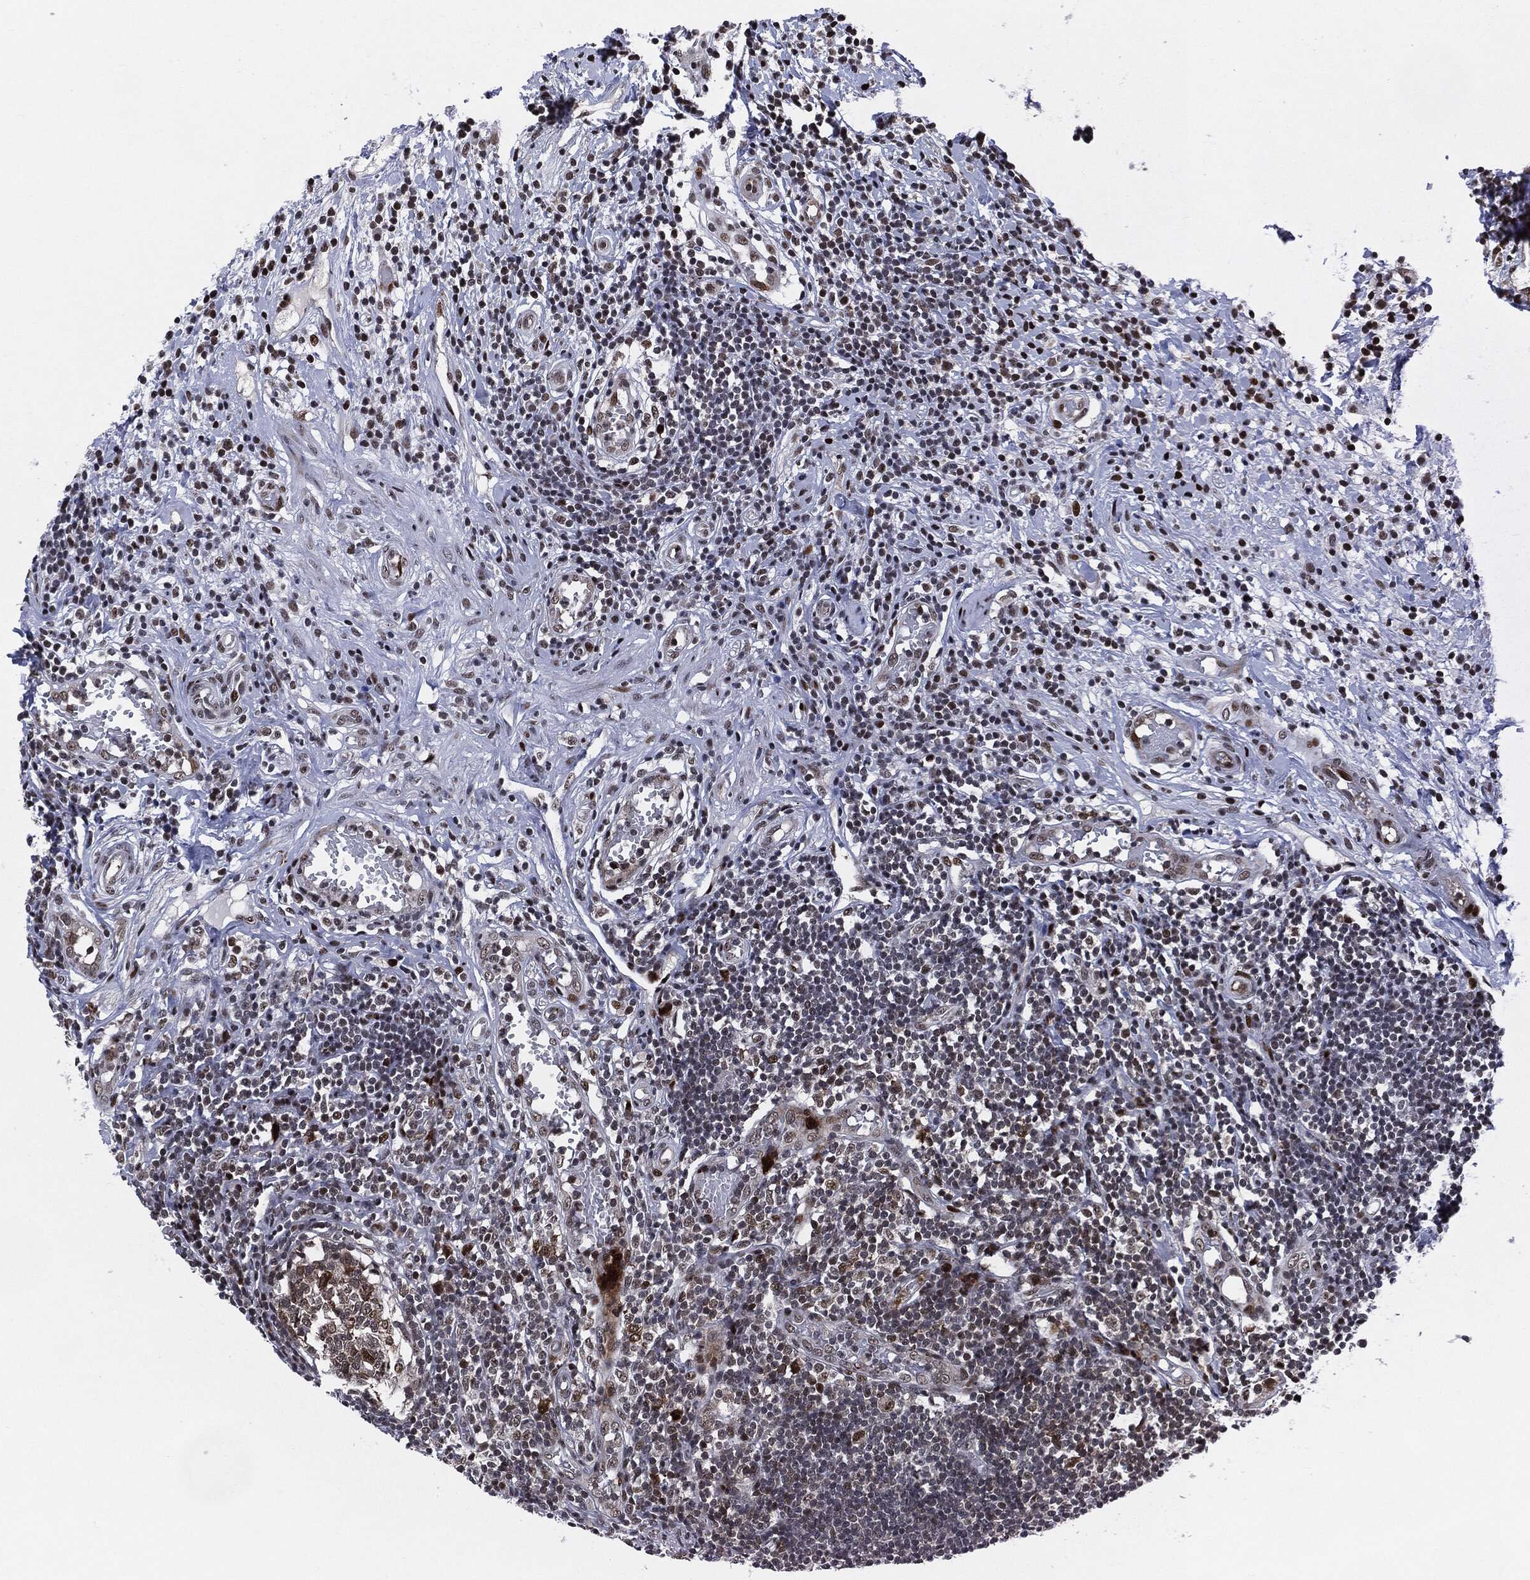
{"staining": {"intensity": "strong", "quantity": "<25%", "location": "cytoplasmic/membranous,nuclear"}, "tissue": "appendix", "cell_type": "Glandular cells", "image_type": "normal", "snomed": [{"axis": "morphology", "description": "Normal tissue, NOS"}, {"axis": "morphology", "description": "Inflammation, NOS"}, {"axis": "topography", "description": "Appendix"}], "caption": "The micrograph displays immunohistochemical staining of benign appendix. There is strong cytoplasmic/membranous,nuclear staining is seen in about <25% of glandular cells.", "gene": "AKT2", "patient": {"sex": "male", "age": 16}}